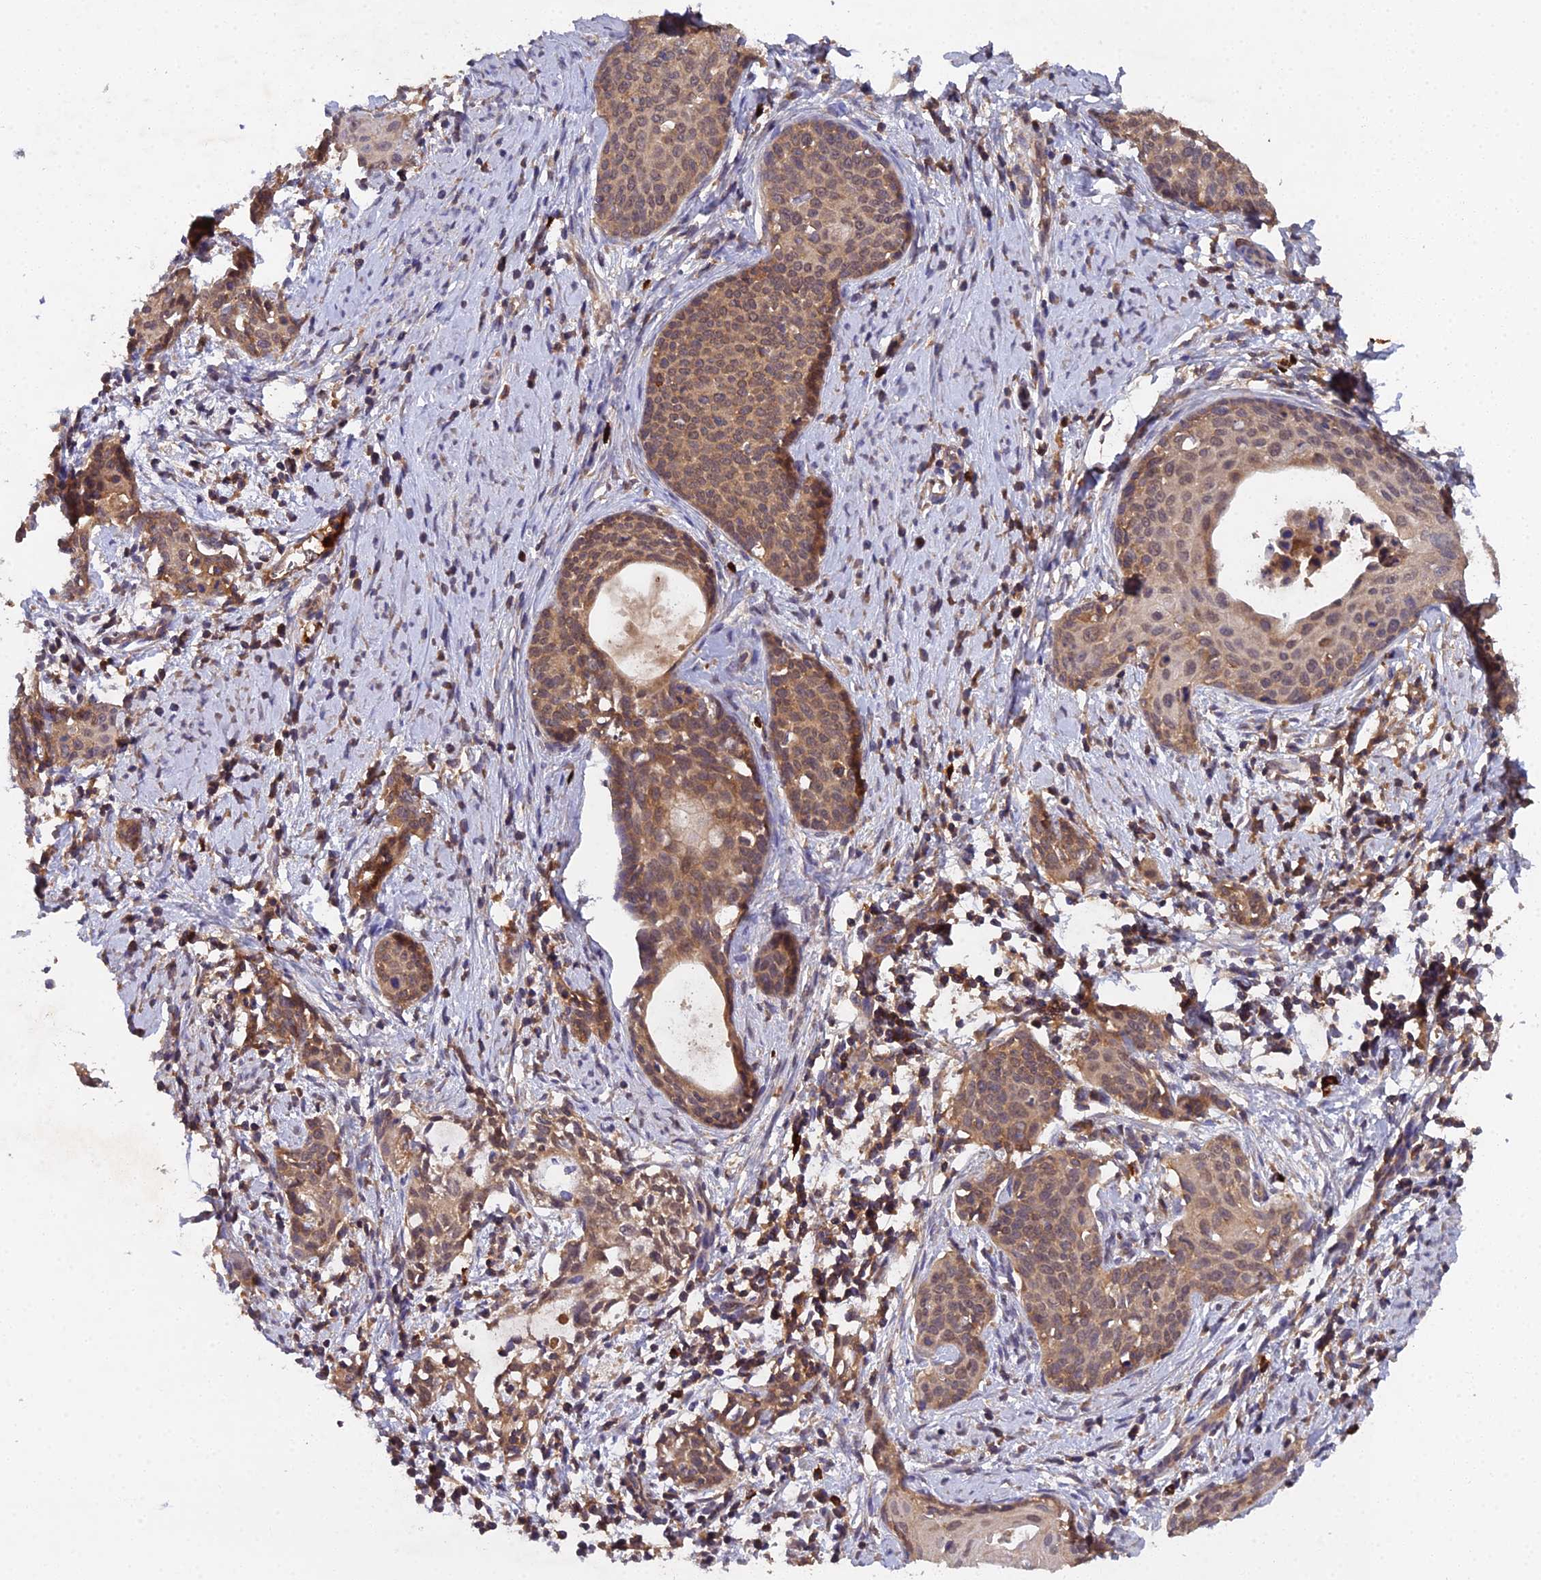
{"staining": {"intensity": "moderate", "quantity": "25%-75%", "location": "cytoplasmic/membranous"}, "tissue": "cervical cancer", "cell_type": "Tumor cells", "image_type": "cancer", "snomed": [{"axis": "morphology", "description": "Squamous cell carcinoma, NOS"}, {"axis": "topography", "description": "Cervix"}], "caption": "Immunohistochemistry histopathology image of squamous cell carcinoma (cervical) stained for a protein (brown), which demonstrates medium levels of moderate cytoplasmic/membranous expression in approximately 25%-75% of tumor cells.", "gene": "TMEM258", "patient": {"sex": "female", "age": 52}}